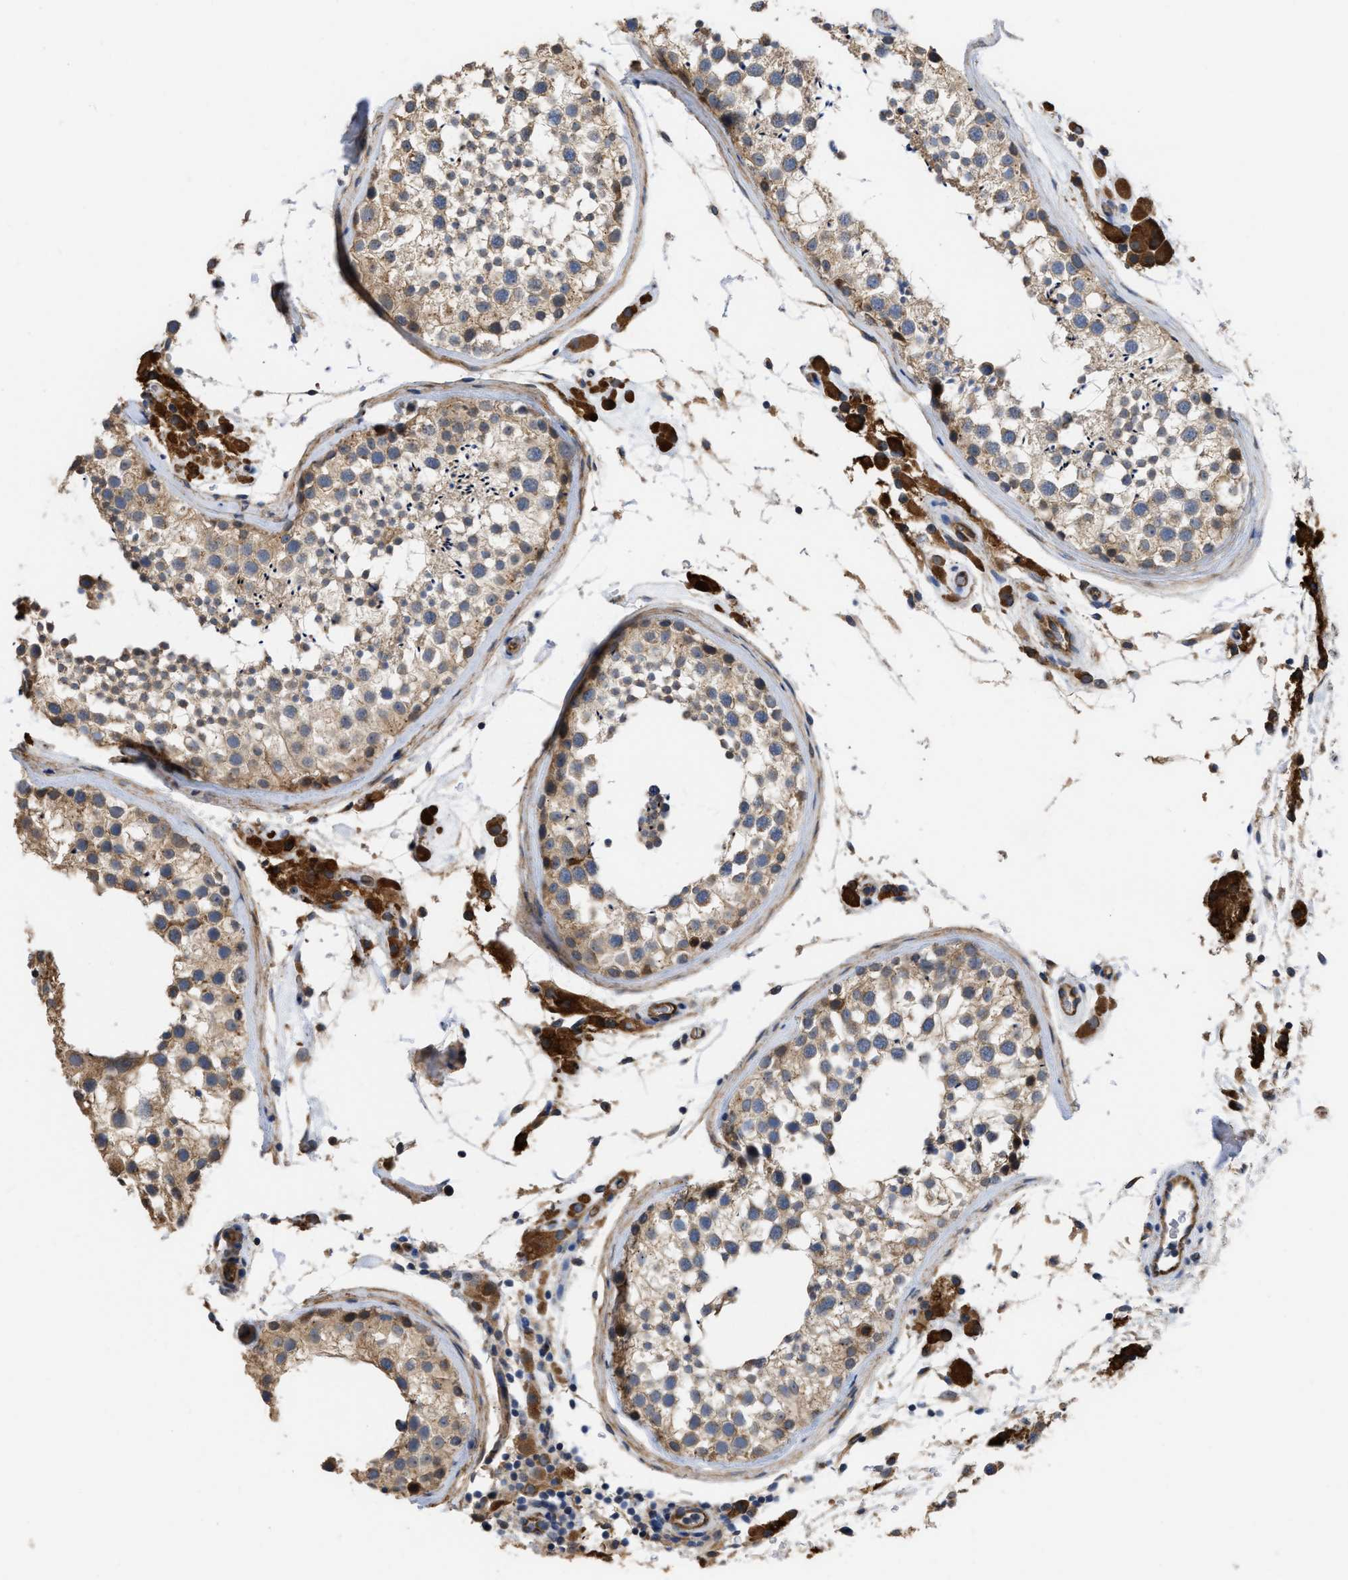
{"staining": {"intensity": "weak", "quantity": ">75%", "location": "cytoplasmic/membranous"}, "tissue": "testis", "cell_type": "Cells in seminiferous ducts", "image_type": "normal", "snomed": [{"axis": "morphology", "description": "Normal tissue, NOS"}, {"axis": "topography", "description": "Testis"}], "caption": "A brown stain labels weak cytoplasmic/membranous positivity of a protein in cells in seminiferous ducts of benign testis. (DAB IHC with brightfield microscopy, high magnification).", "gene": "SLC4A11", "patient": {"sex": "male", "age": 46}}